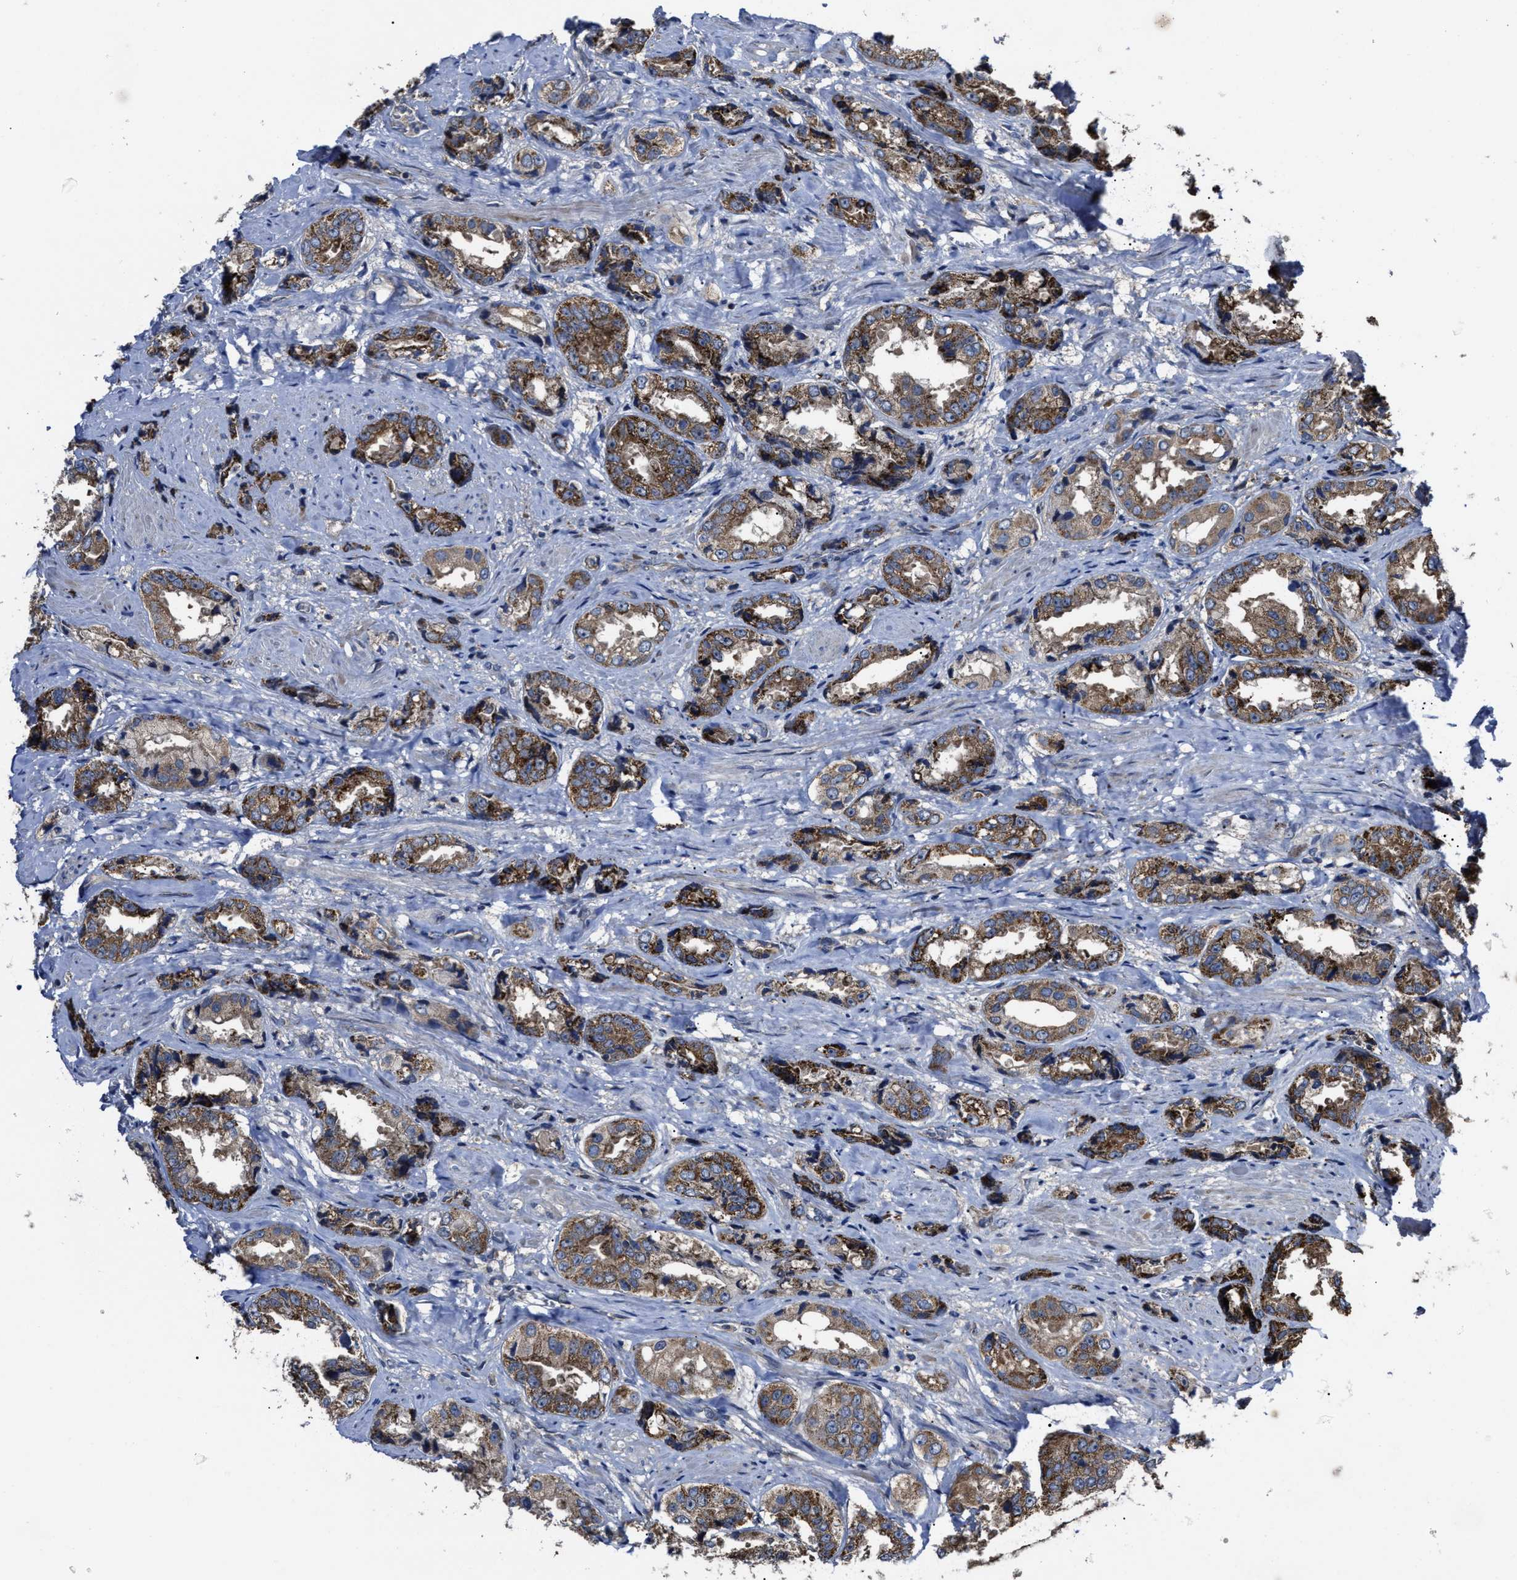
{"staining": {"intensity": "moderate", "quantity": ">75%", "location": "cytoplasmic/membranous"}, "tissue": "prostate cancer", "cell_type": "Tumor cells", "image_type": "cancer", "snomed": [{"axis": "morphology", "description": "Adenocarcinoma, High grade"}, {"axis": "topography", "description": "Prostate"}], "caption": "Protein staining of prostate high-grade adenocarcinoma tissue exhibits moderate cytoplasmic/membranous staining in about >75% of tumor cells.", "gene": "PASK", "patient": {"sex": "male", "age": 61}}